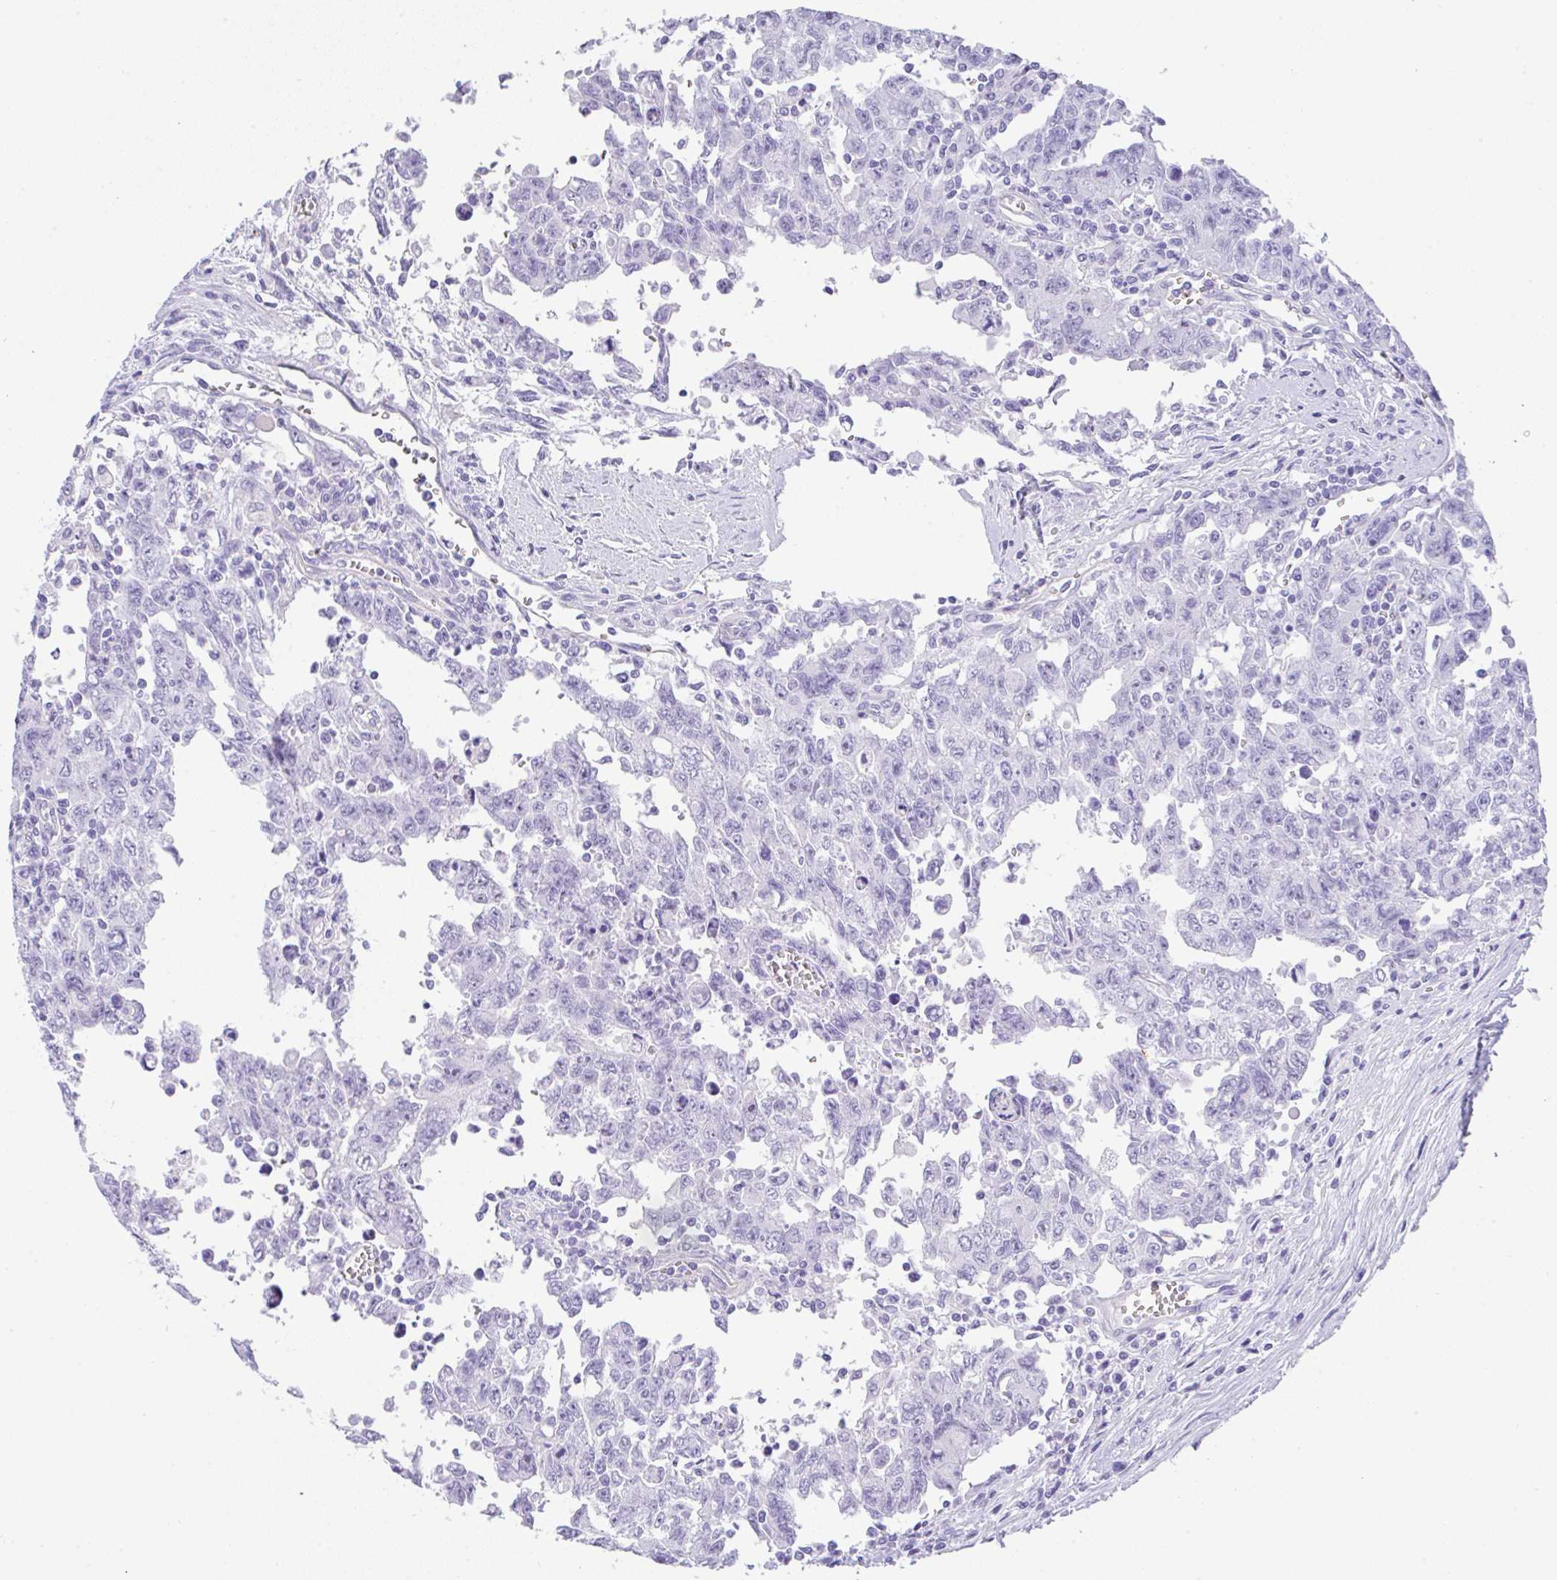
{"staining": {"intensity": "negative", "quantity": "none", "location": "none"}, "tissue": "testis cancer", "cell_type": "Tumor cells", "image_type": "cancer", "snomed": [{"axis": "morphology", "description": "Carcinoma, Embryonal, NOS"}, {"axis": "topography", "description": "Testis"}], "caption": "Micrograph shows no protein staining in tumor cells of testis embryonal carcinoma tissue. (DAB (3,3'-diaminobenzidine) immunohistochemistry, high magnification).", "gene": "NDUFAF8", "patient": {"sex": "male", "age": 24}}